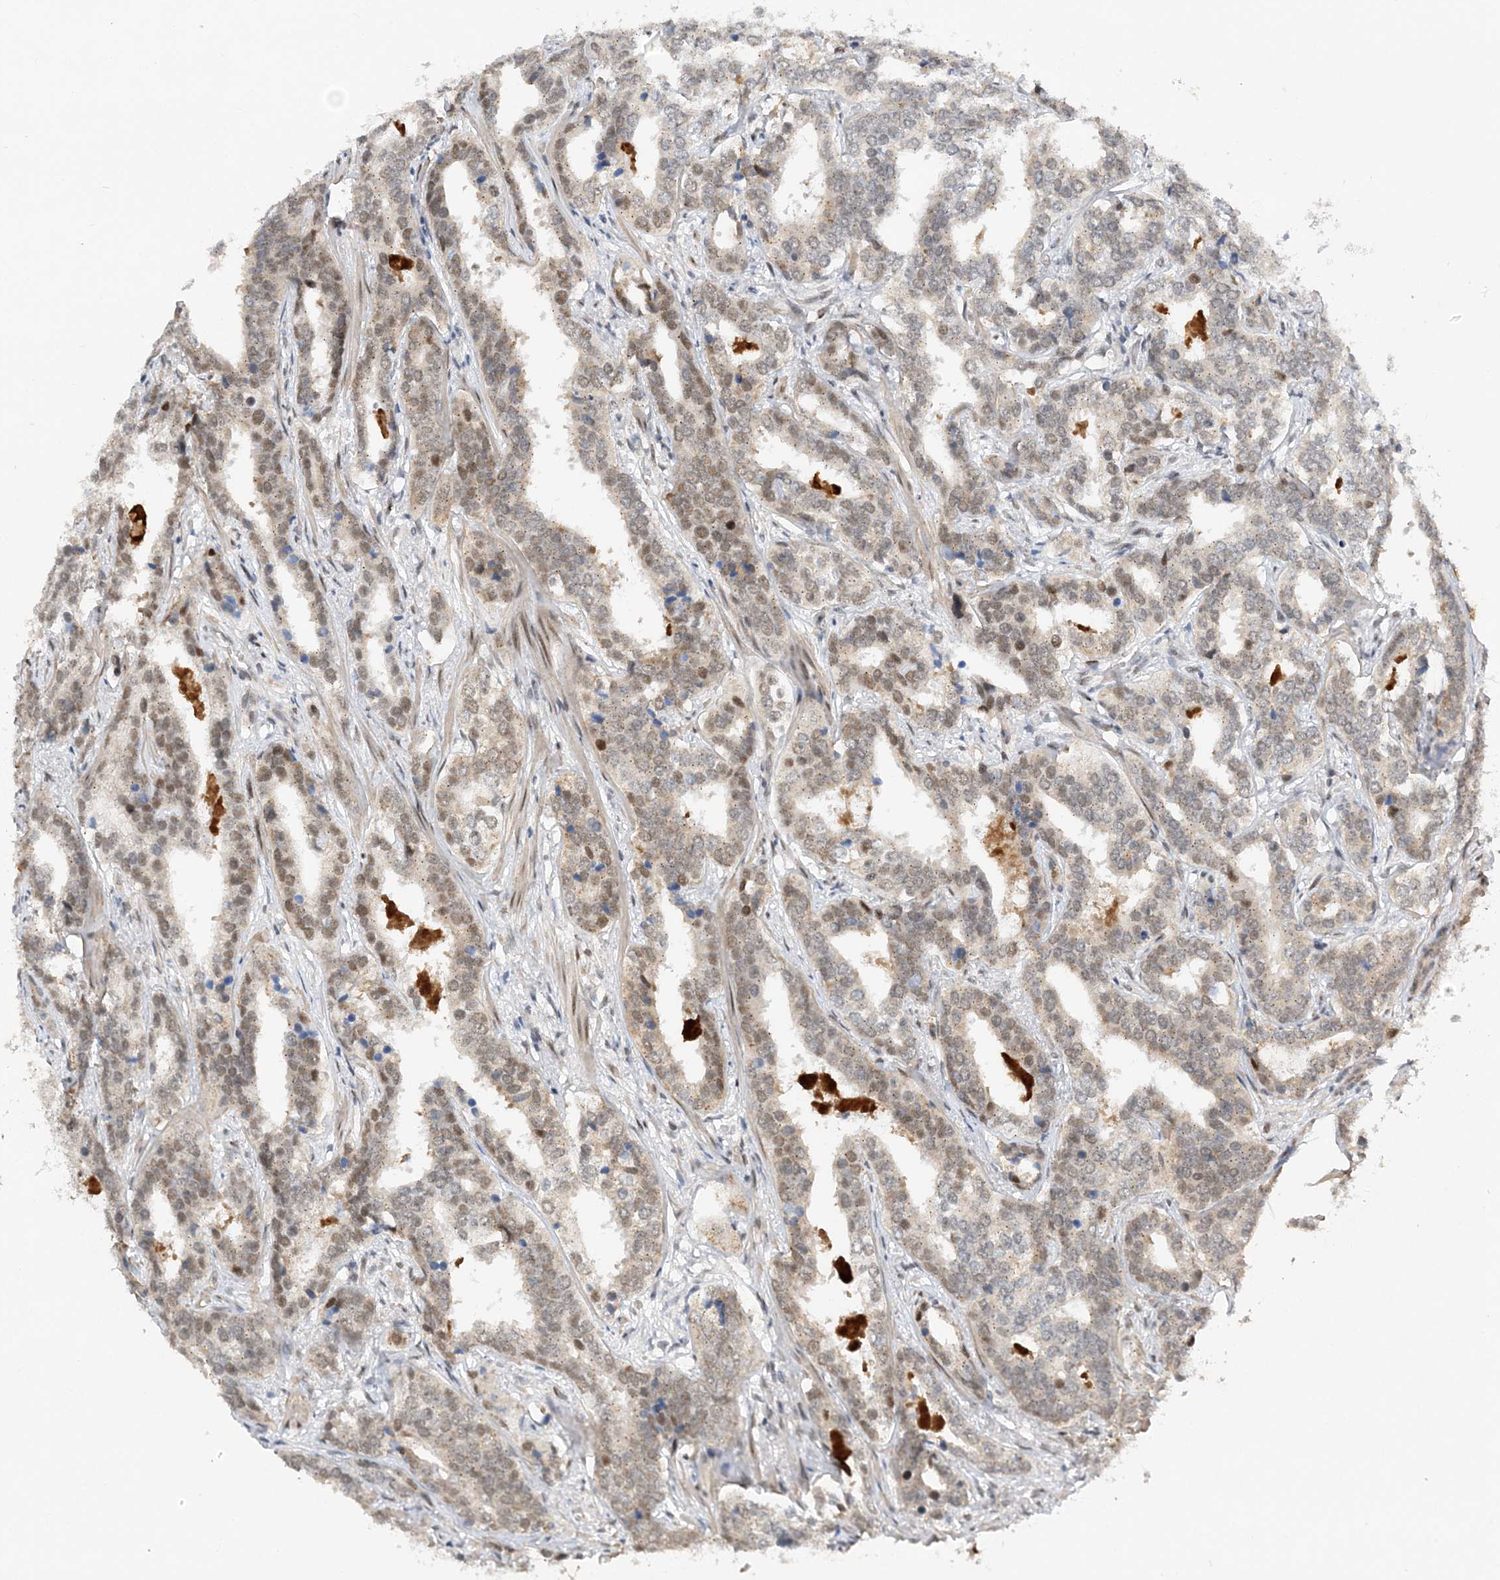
{"staining": {"intensity": "weak", "quantity": "25%-75%", "location": "cytoplasmic/membranous,nuclear"}, "tissue": "prostate cancer", "cell_type": "Tumor cells", "image_type": "cancer", "snomed": [{"axis": "morphology", "description": "Adenocarcinoma, High grade"}, {"axis": "topography", "description": "Prostate"}], "caption": "Protein expression analysis of human prostate high-grade adenocarcinoma reveals weak cytoplasmic/membranous and nuclear staining in about 25%-75% of tumor cells.", "gene": "WAC", "patient": {"sex": "male", "age": 62}}